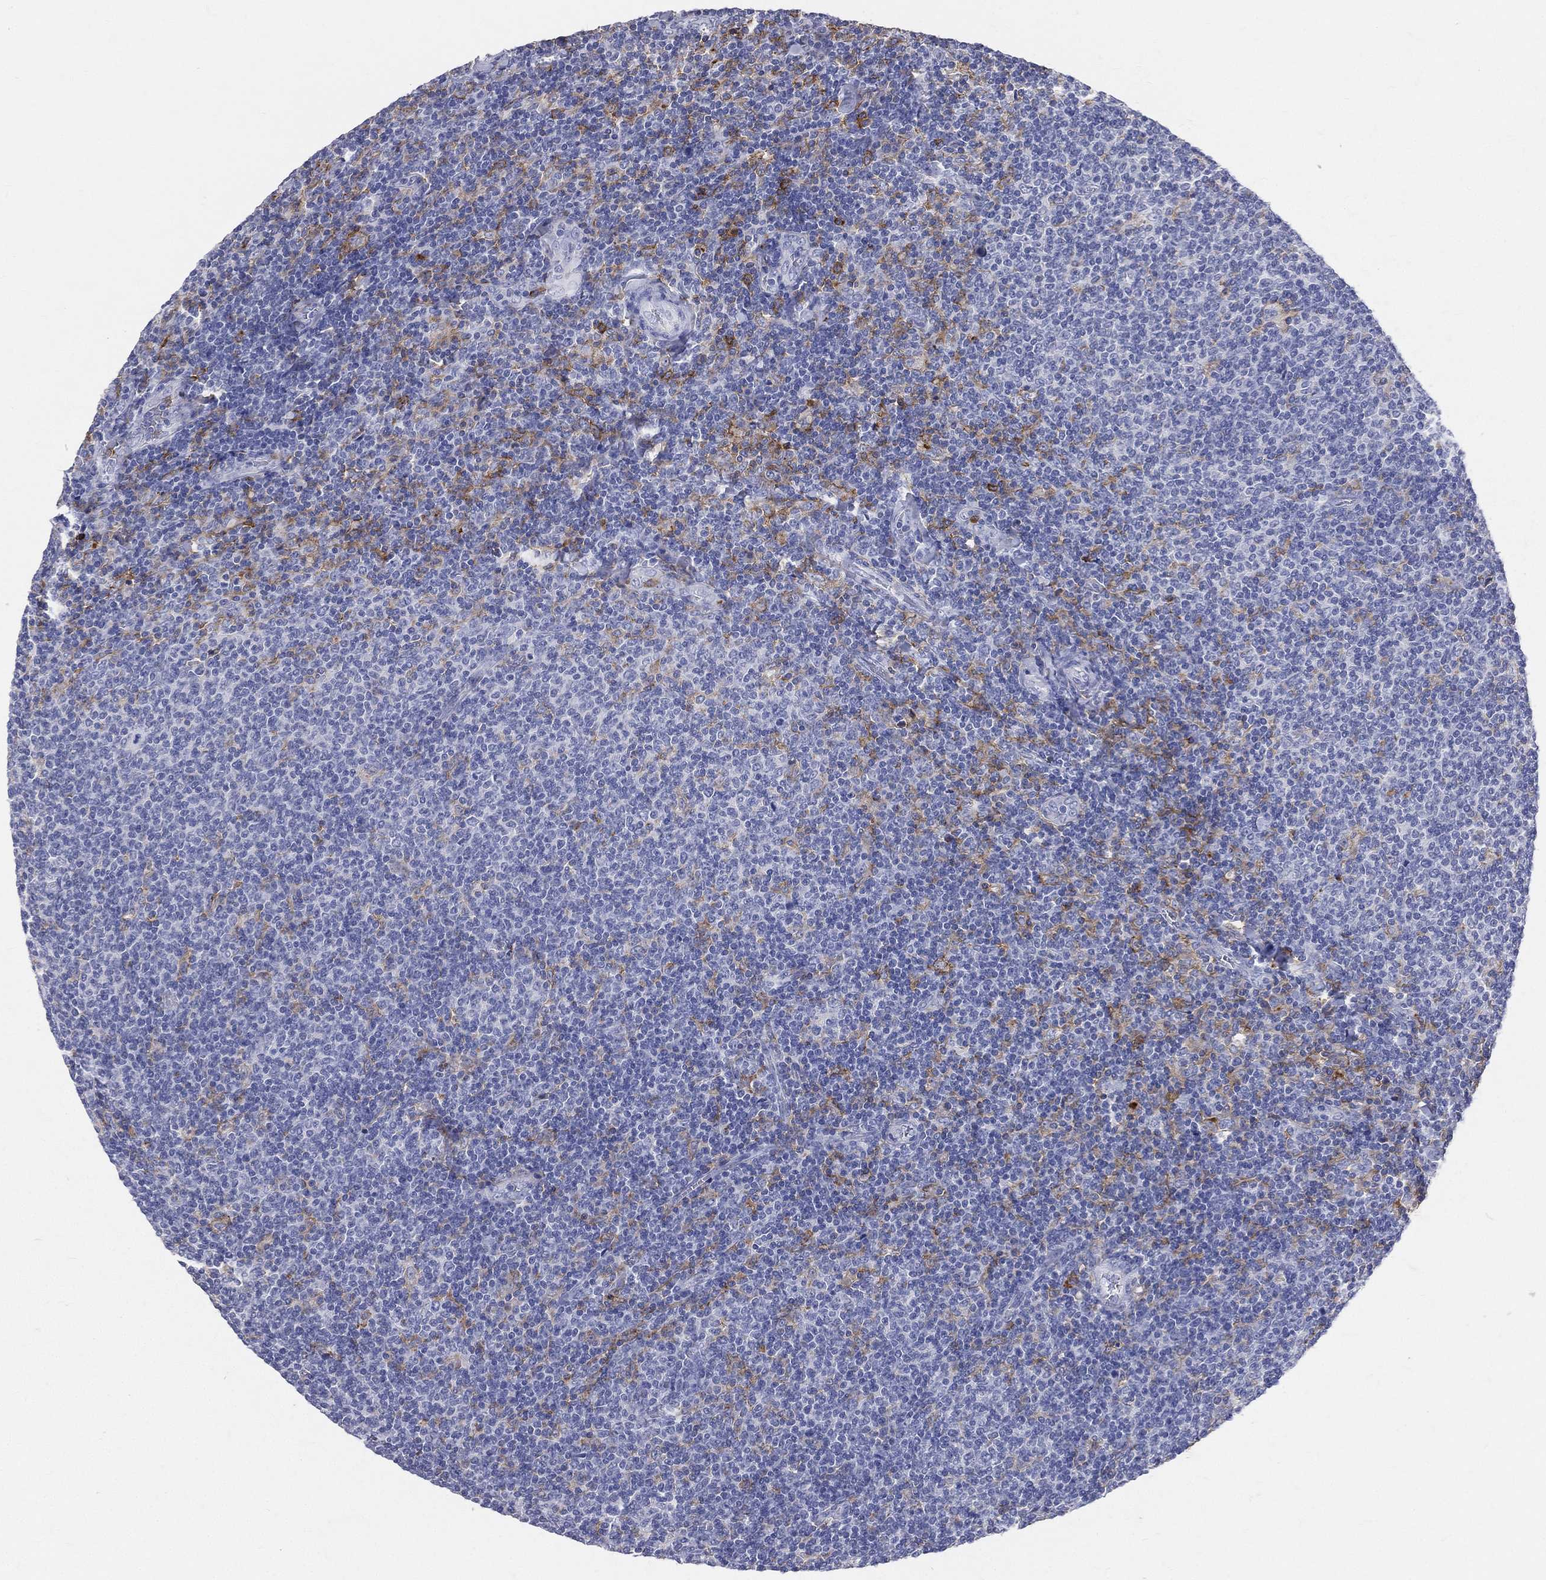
{"staining": {"intensity": "negative", "quantity": "none", "location": "none"}, "tissue": "lymphoma", "cell_type": "Tumor cells", "image_type": "cancer", "snomed": [{"axis": "morphology", "description": "Malignant lymphoma, non-Hodgkin's type, Low grade"}, {"axis": "topography", "description": "Lymph node"}], "caption": "Immunohistochemistry photomicrograph of neoplastic tissue: lymphoma stained with DAB demonstrates no significant protein expression in tumor cells.", "gene": "CD33", "patient": {"sex": "male", "age": 52}}